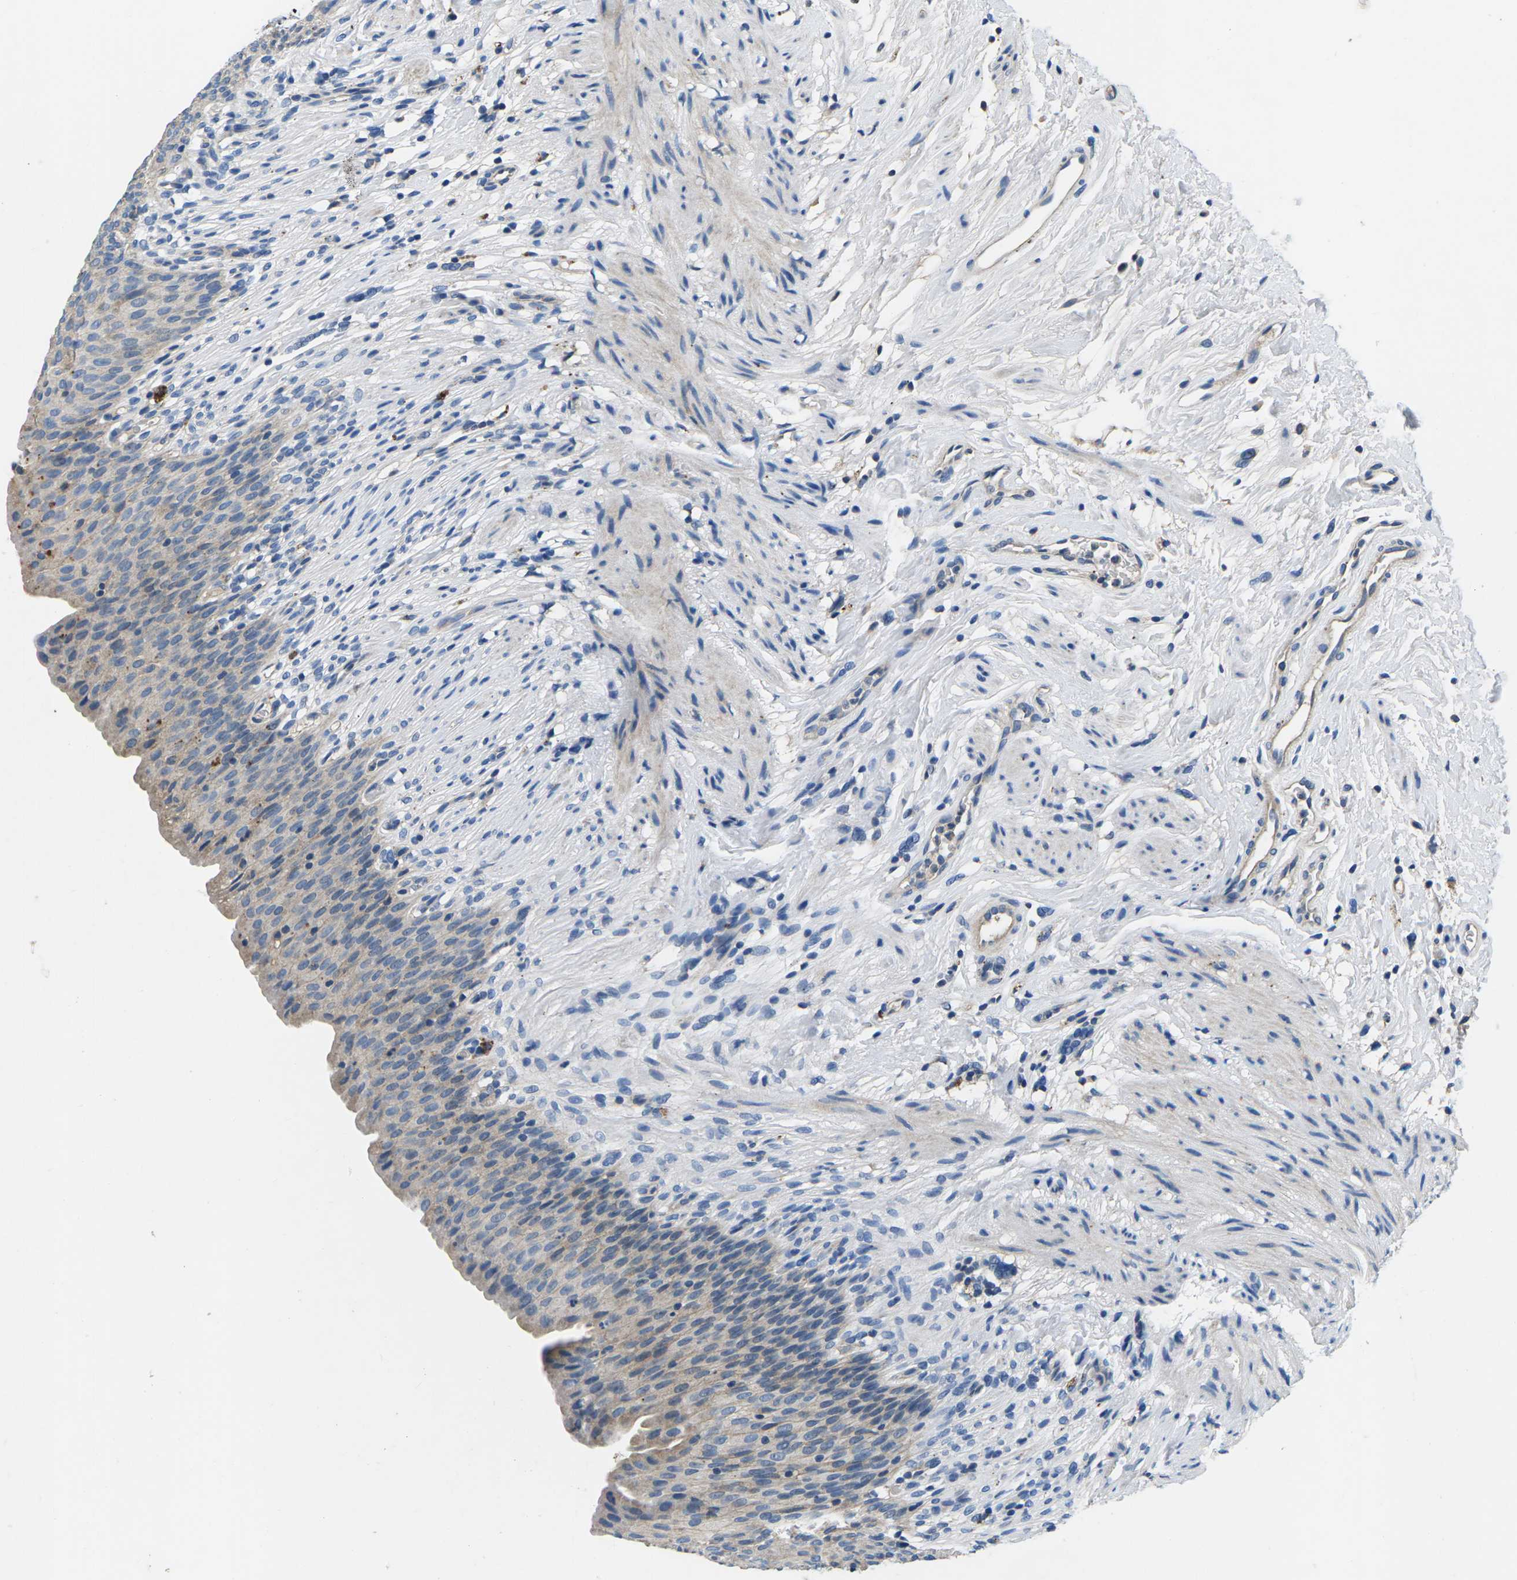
{"staining": {"intensity": "strong", "quantity": "<25%", "location": "cytoplasmic/membranous"}, "tissue": "urinary bladder", "cell_type": "Urothelial cells", "image_type": "normal", "snomed": [{"axis": "morphology", "description": "Normal tissue, NOS"}, {"axis": "topography", "description": "Urinary bladder"}], "caption": "IHC of unremarkable urinary bladder reveals medium levels of strong cytoplasmic/membranous expression in approximately <25% of urothelial cells.", "gene": "PDCD6IP", "patient": {"sex": "female", "age": 79}}